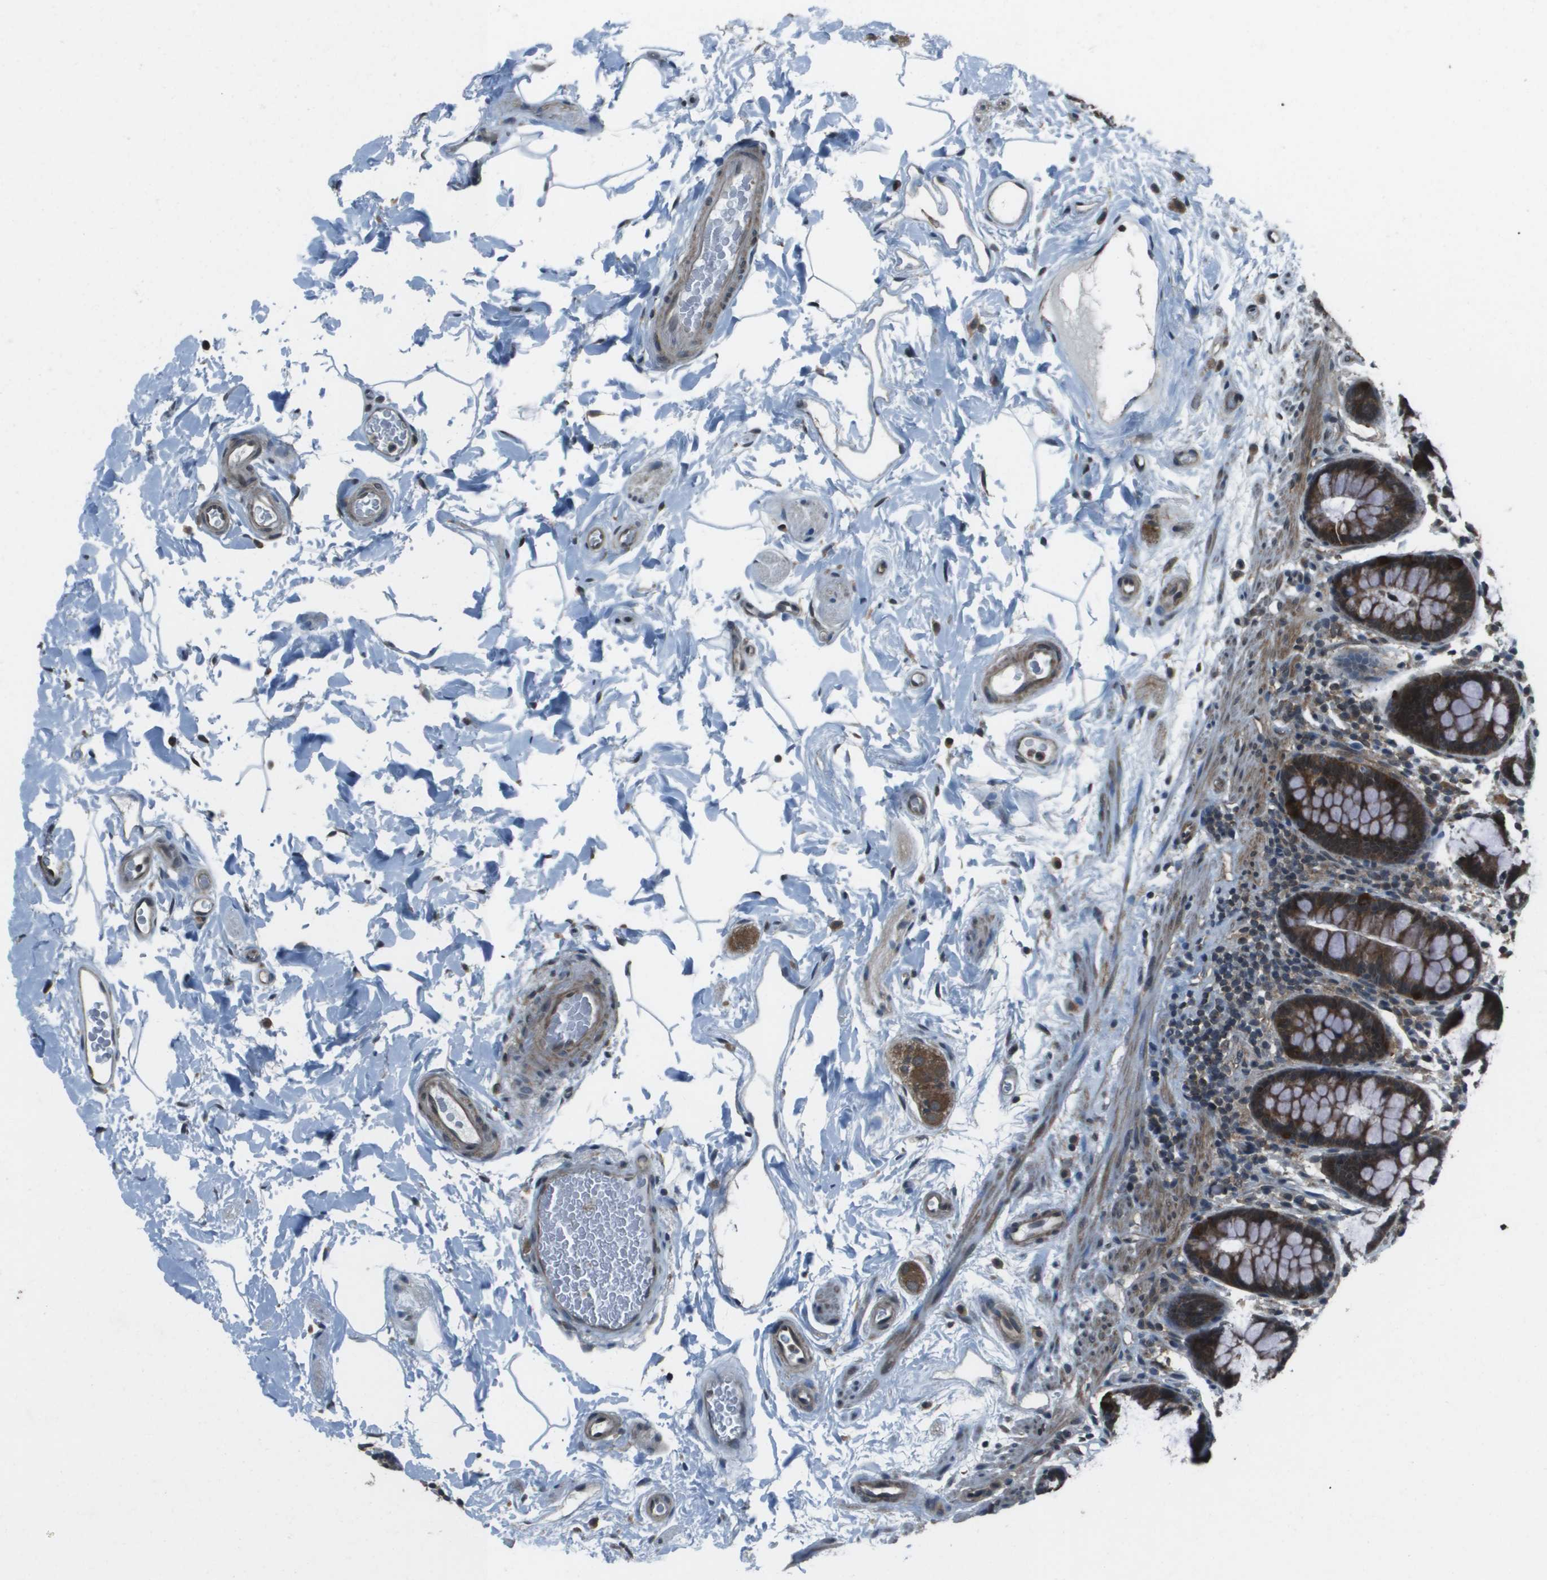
{"staining": {"intensity": "moderate", "quantity": ">75%", "location": "cytoplasmic/membranous,nuclear"}, "tissue": "colon", "cell_type": "Endothelial cells", "image_type": "normal", "snomed": [{"axis": "morphology", "description": "Normal tissue, NOS"}, {"axis": "topography", "description": "Colon"}], "caption": "Colon stained with a brown dye shows moderate cytoplasmic/membranous,nuclear positive staining in about >75% of endothelial cells.", "gene": "PPFIA1", "patient": {"sex": "female", "age": 80}}